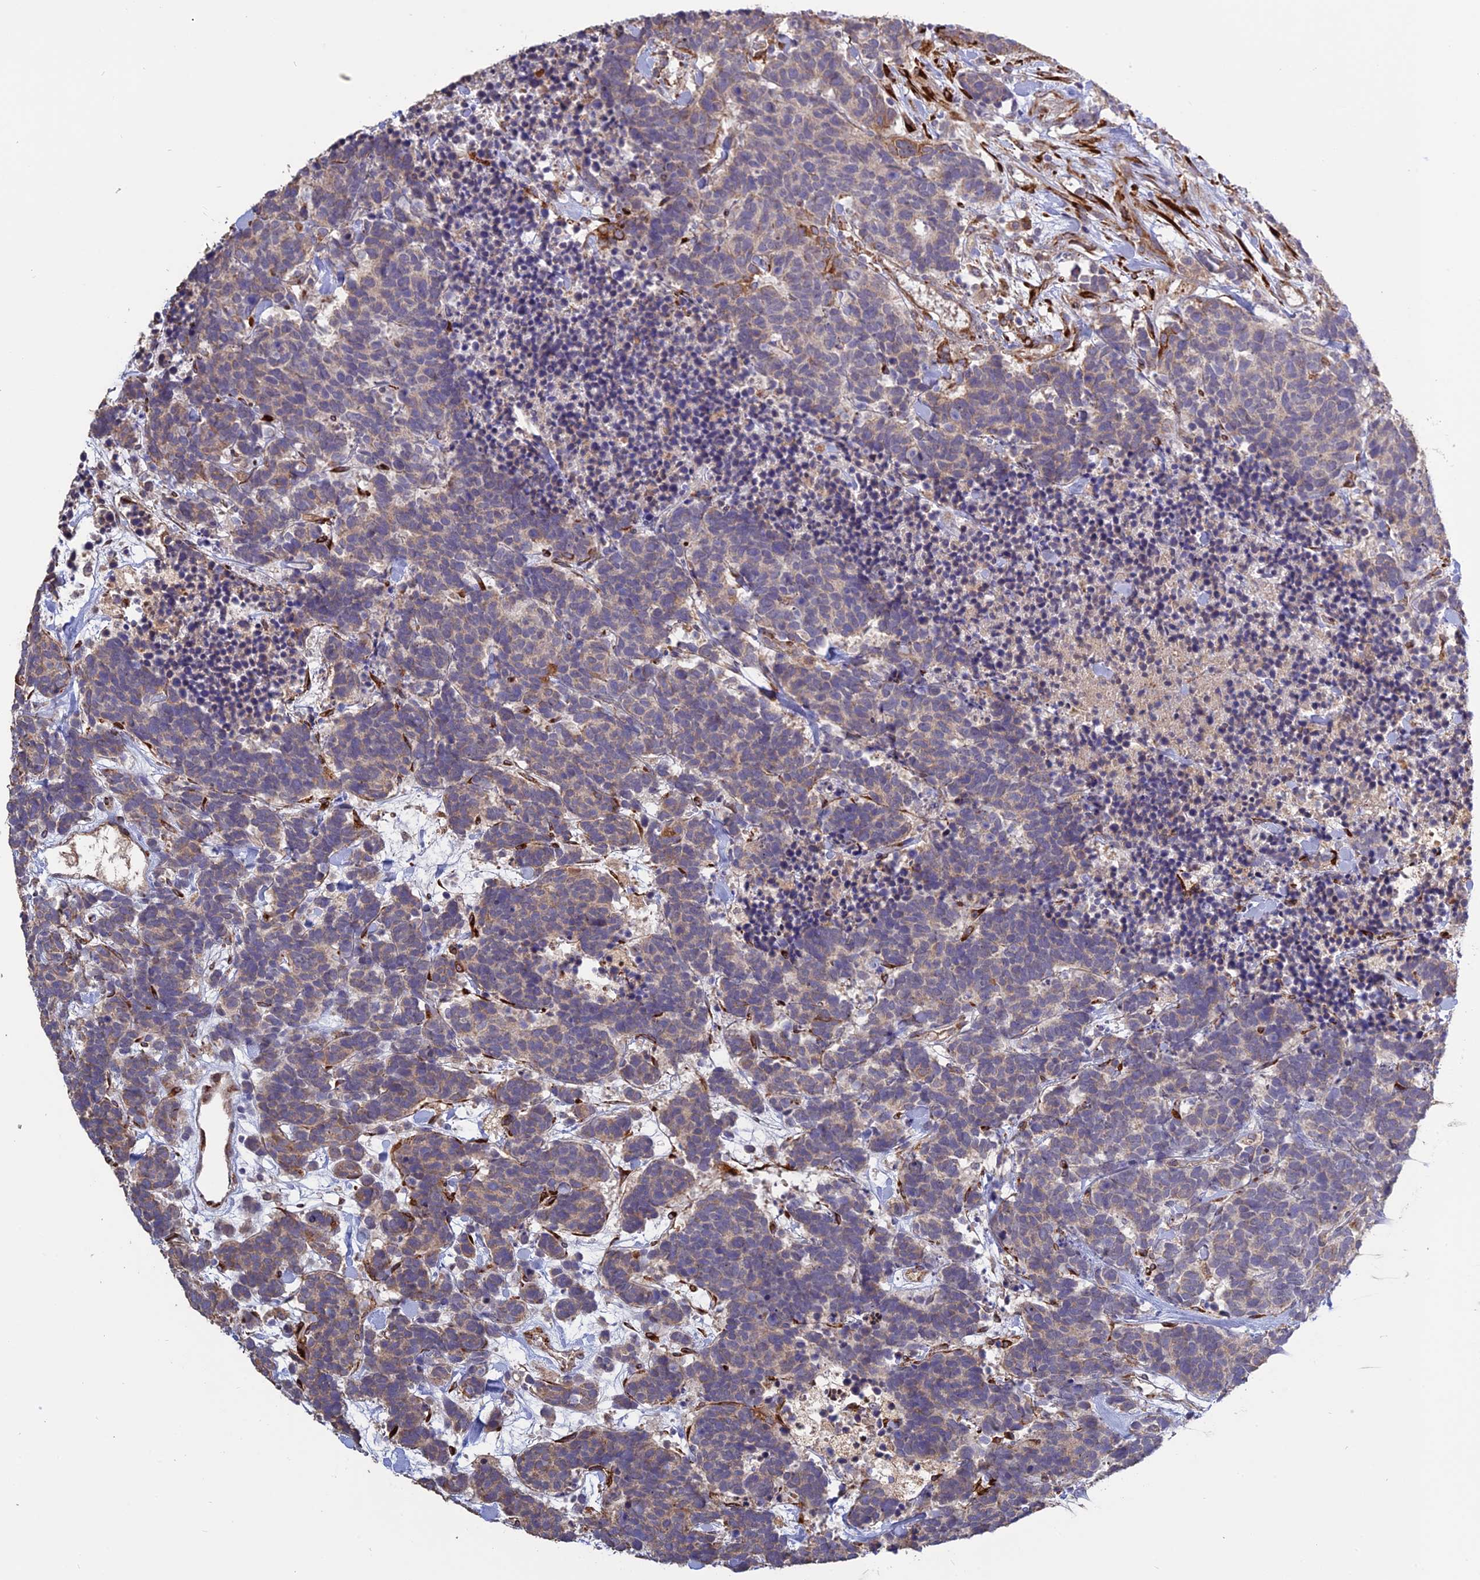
{"staining": {"intensity": "negative", "quantity": "none", "location": "none"}, "tissue": "carcinoid", "cell_type": "Tumor cells", "image_type": "cancer", "snomed": [{"axis": "morphology", "description": "Carcinoma, NOS"}, {"axis": "morphology", "description": "Carcinoid, malignant, NOS"}, {"axis": "topography", "description": "Prostate"}], "caption": "Tumor cells are negative for brown protein staining in carcinoid.", "gene": "PPIC", "patient": {"sex": "male", "age": 57}}